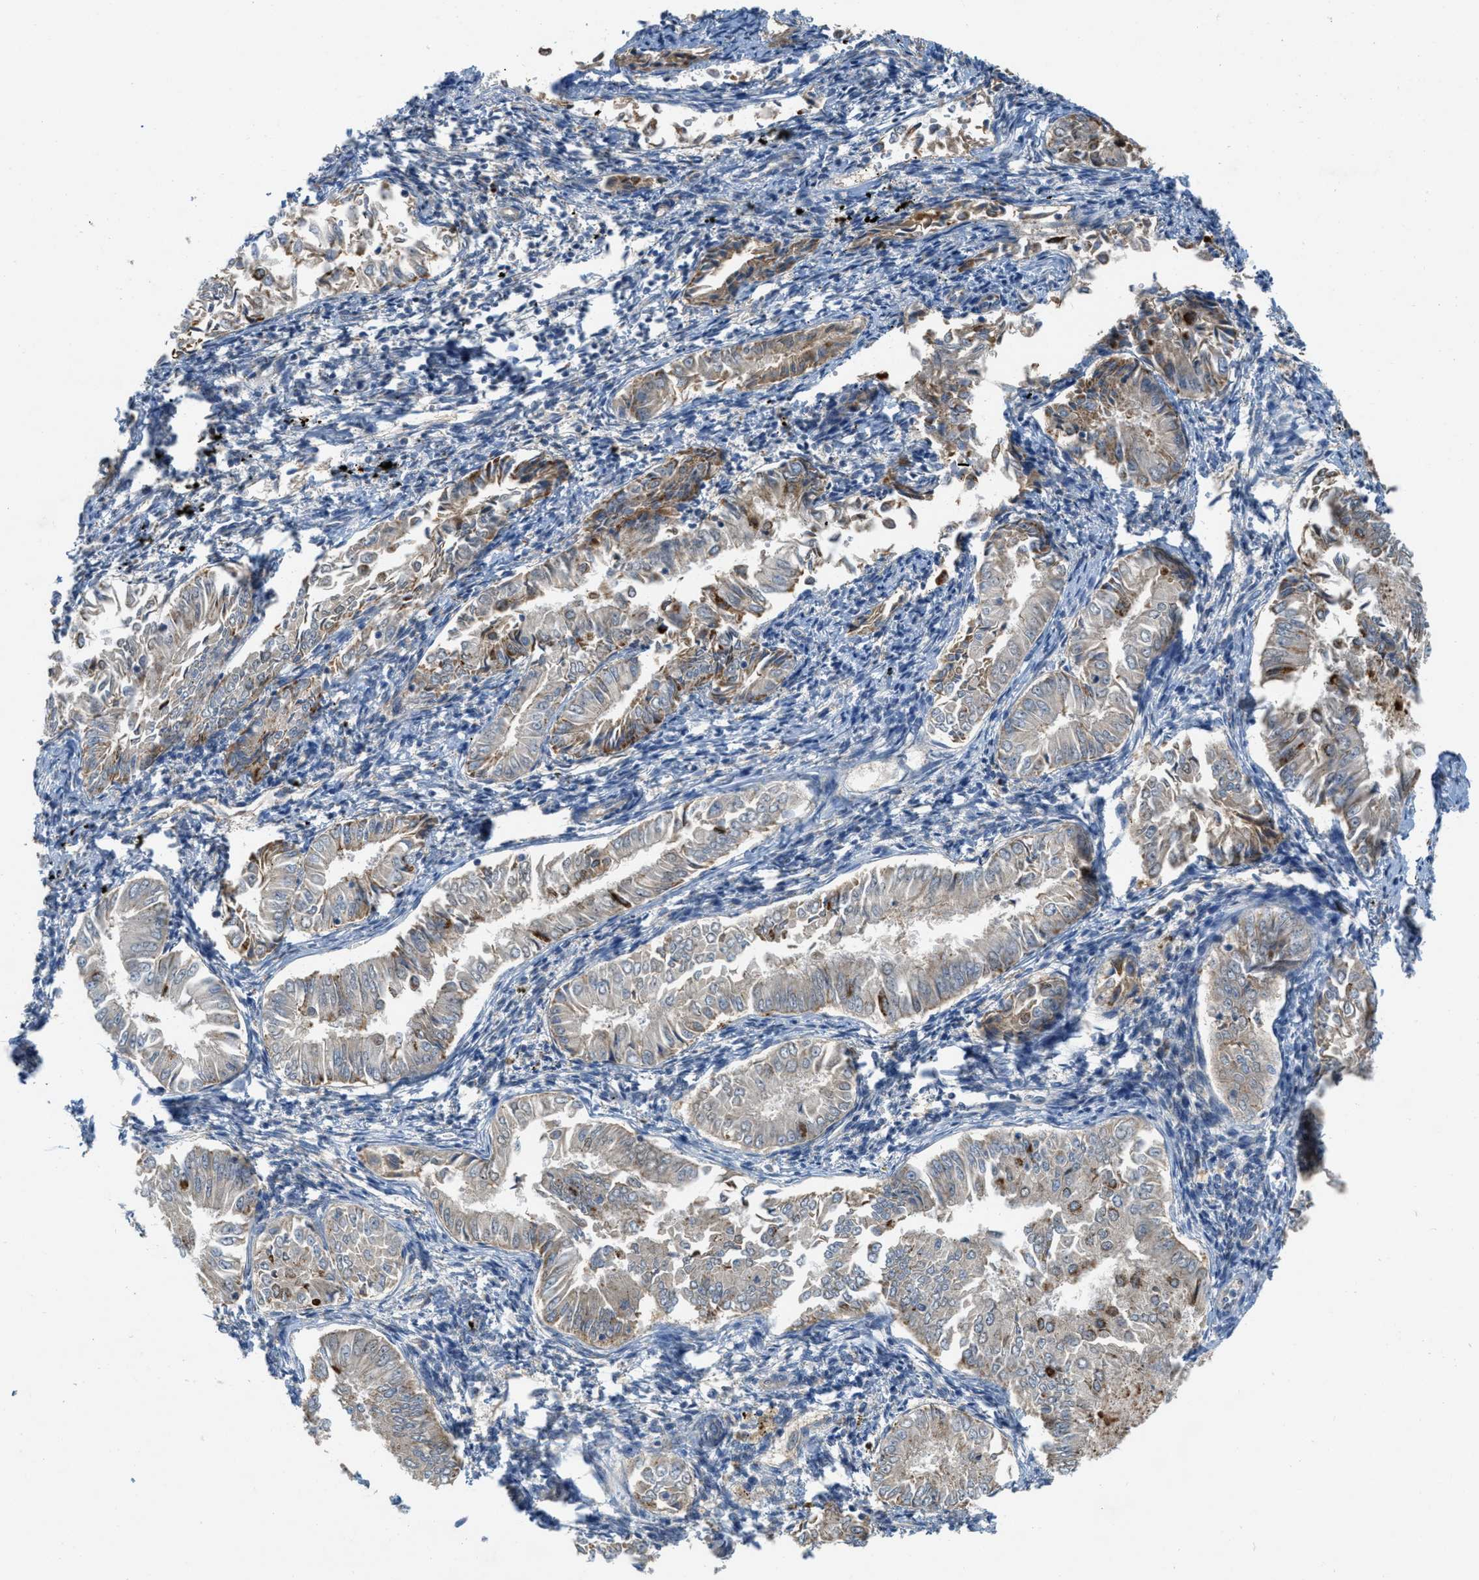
{"staining": {"intensity": "strong", "quantity": "<25%", "location": "cytoplasmic/membranous"}, "tissue": "endometrial cancer", "cell_type": "Tumor cells", "image_type": "cancer", "snomed": [{"axis": "morphology", "description": "Adenocarcinoma, NOS"}, {"axis": "topography", "description": "Endometrium"}], "caption": "Immunohistochemical staining of human endometrial cancer reveals medium levels of strong cytoplasmic/membranous staining in about <25% of tumor cells.", "gene": "BTN3A1", "patient": {"sex": "female", "age": 53}}